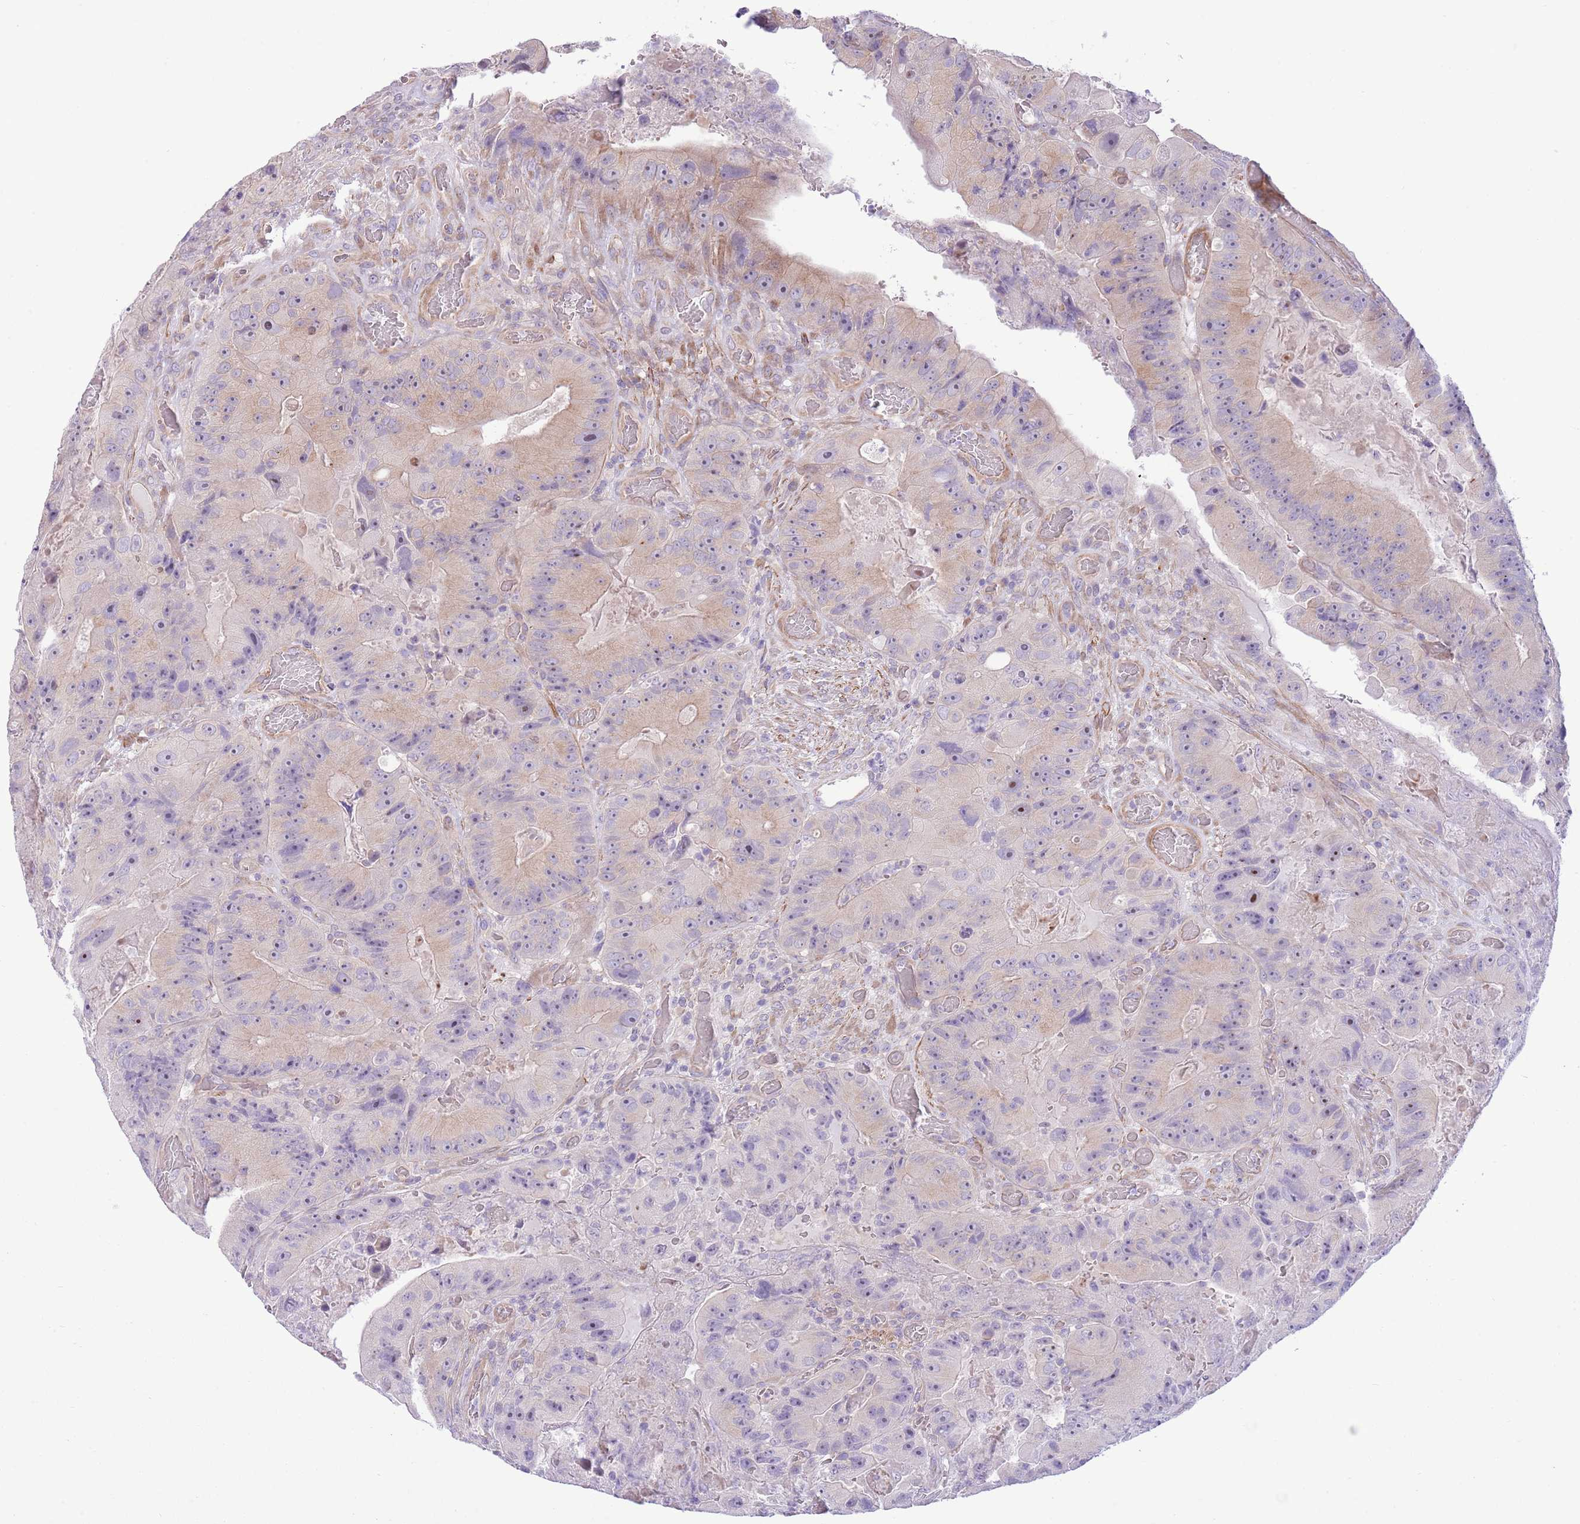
{"staining": {"intensity": "moderate", "quantity": "<25%", "location": "cytoplasmic/membranous,nuclear"}, "tissue": "colorectal cancer", "cell_type": "Tumor cells", "image_type": "cancer", "snomed": [{"axis": "morphology", "description": "Adenocarcinoma, NOS"}, {"axis": "topography", "description": "Colon"}], "caption": "IHC (DAB) staining of human colorectal cancer exhibits moderate cytoplasmic/membranous and nuclear protein staining in about <25% of tumor cells. Using DAB (brown) and hematoxylin (blue) stains, captured at high magnification using brightfield microscopy.", "gene": "ZC4H2", "patient": {"sex": "female", "age": 86}}